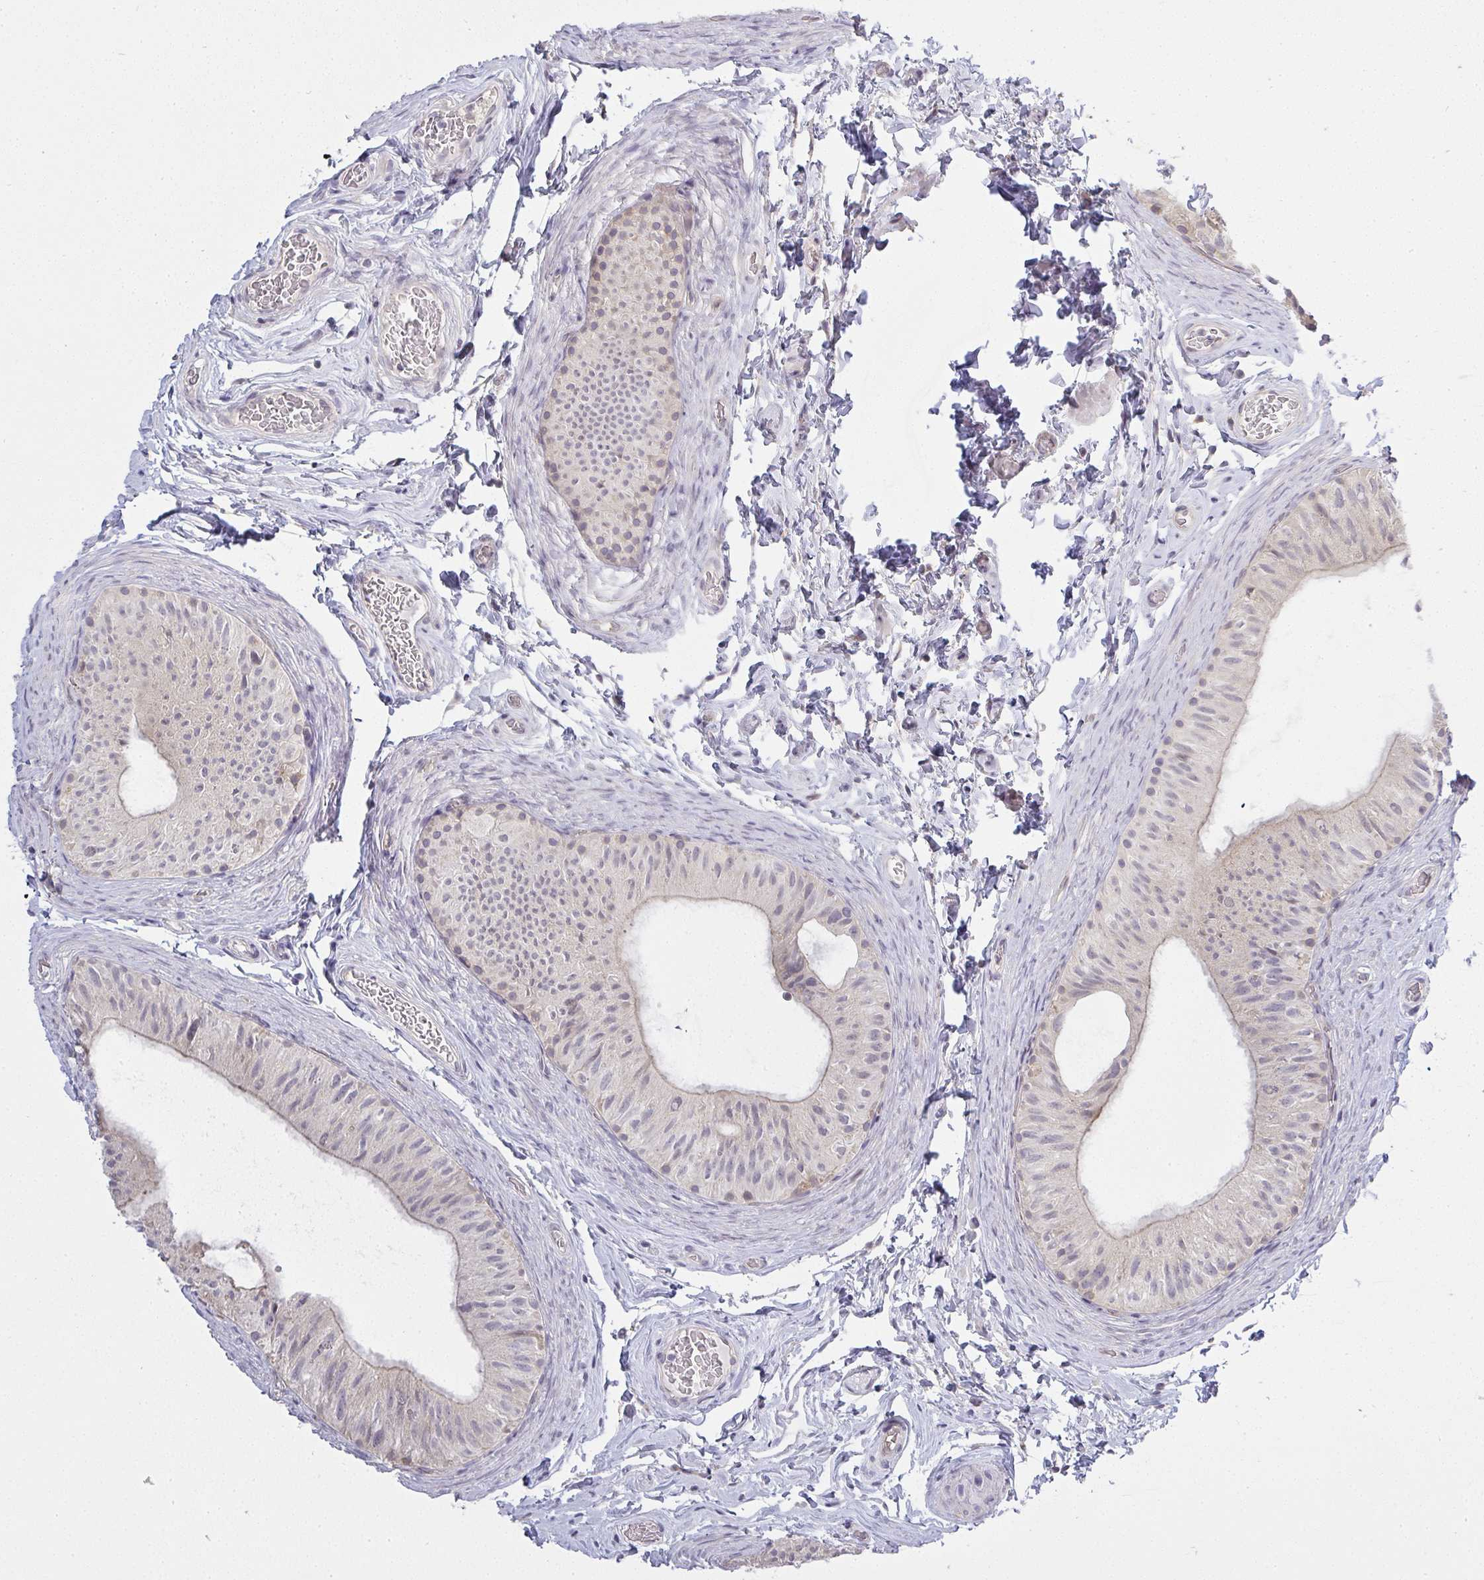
{"staining": {"intensity": "negative", "quantity": "none", "location": "none"}, "tissue": "epididymis", "cell_type": "Glandular cells", "image_type": "normal", "snomed": [{"axis": "morphology", "description": "Normal tissue, NOS"}, {"axis": "topography", "description": "Epididymis, spermatic cord, NOS"}, {"axis": "topography", "description": "Epididymis"}], "caption": "IHC histopathology image of normal epididymis: human epididymis stained with DAB (3,3'-diaminobenzidine) shows no significant protein staining in glandular cells. (Brightfield microscopy of DAB (3,3'-diaminobenzidine) IHC at high magnification).", "gene": "GSDMB", "patient": {"sex": "male", "age": 31}}